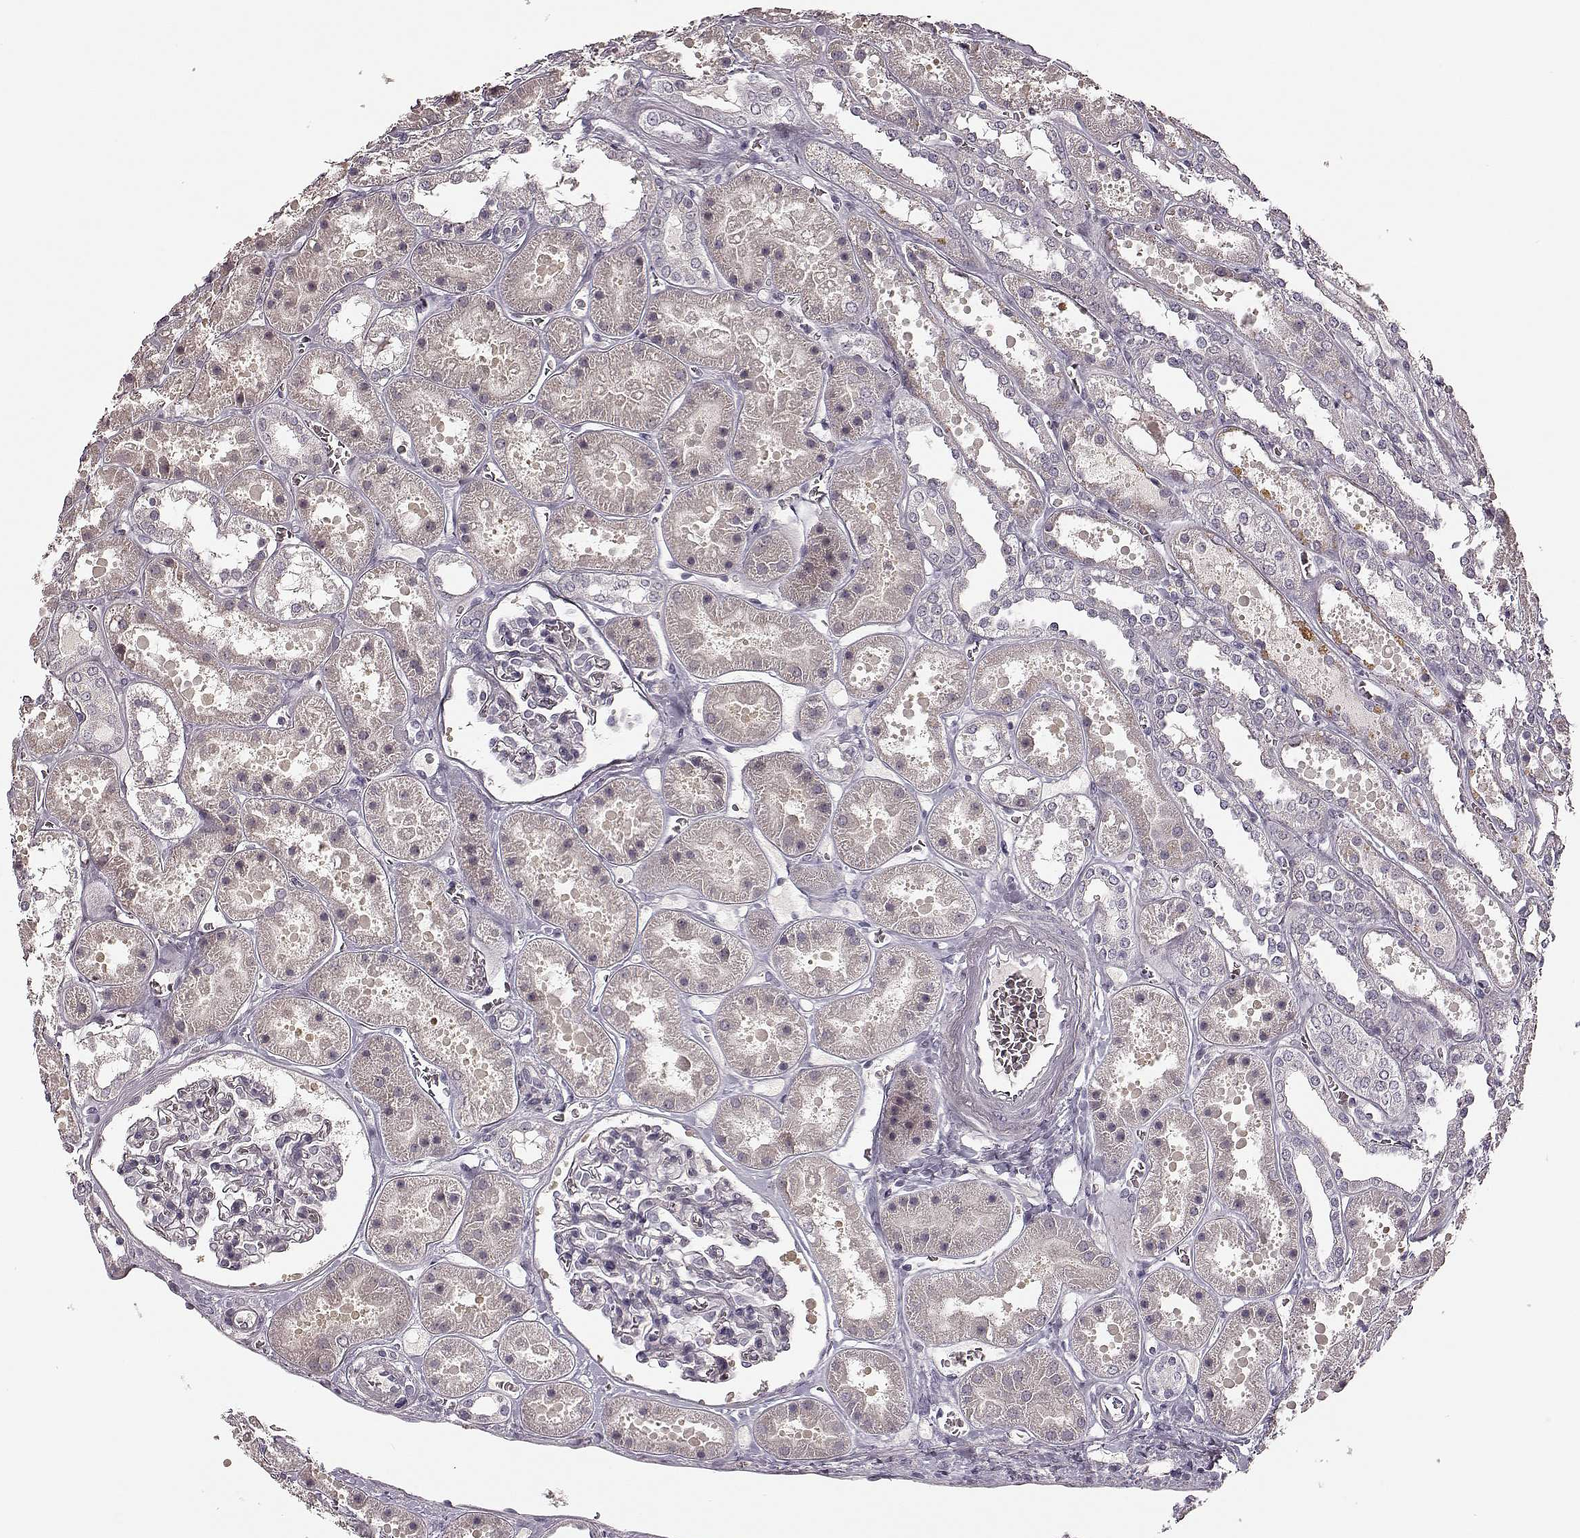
{"staining": {"intensity": "negative", "quantity": "none", "location": "none"}, "tissue": "kidney", "cell_type": "Cells in glomeruli", "image_type": "normal", "snomed": [{"axis": "morphology", "description": "Normal tissue, NOS"}, {"axis": "topography", "description": "Kidney"}], "caption": "This is an immunohistochemistry (IHC) micrograph of unremarkable kidney. There is no staining in cells in glomeruli.", "gene": "MIA", "patient": {"sex": "female", "age": 41}}